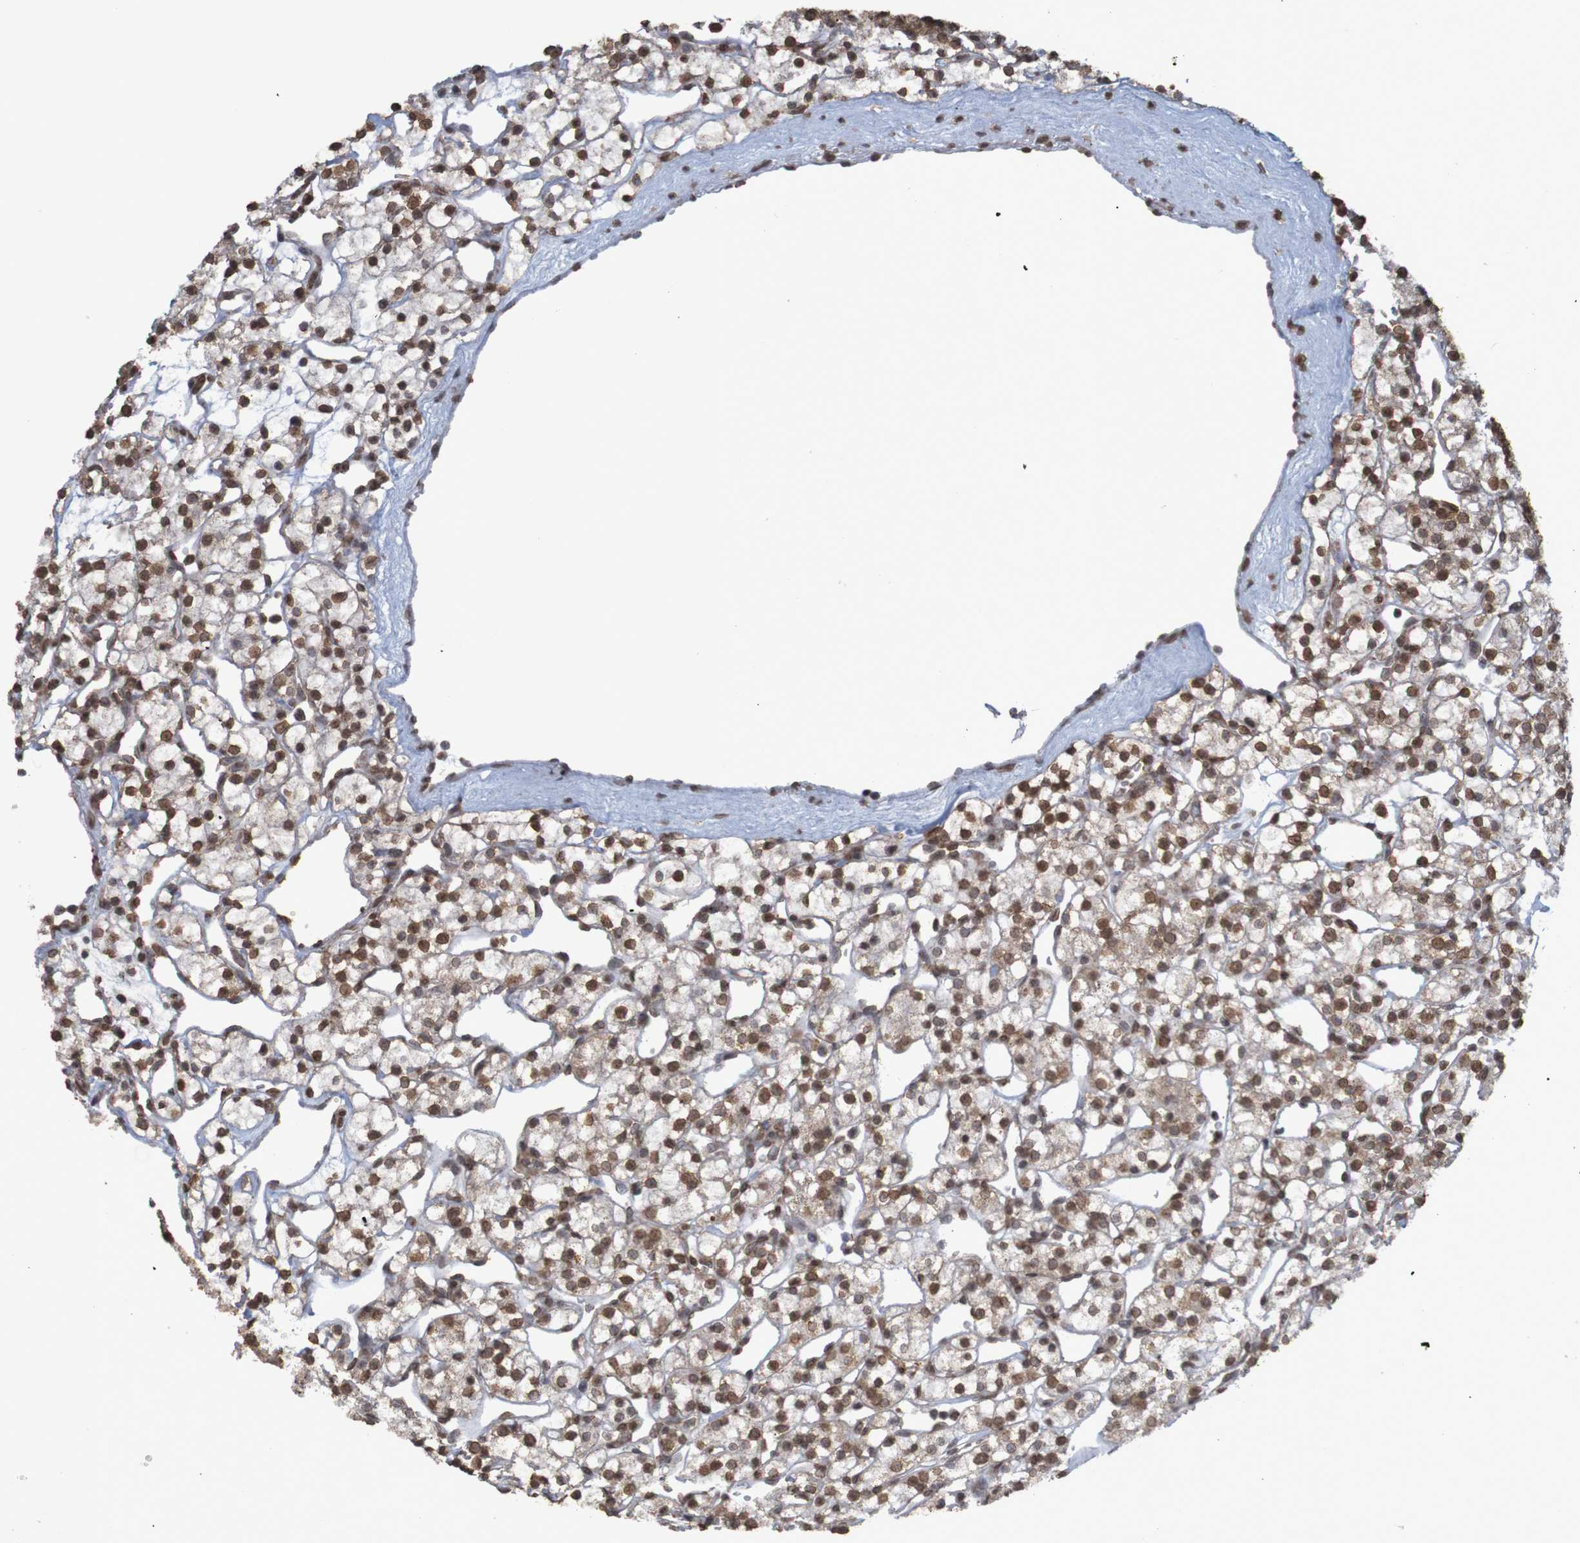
{"staining": {"intensity": "moderate", "quantity": ">75%", "location": "cytoplasmic/membranous,nuclear"}, "tissue": "renal cancer", "cell_type": "Tumor cells", "image_type": "cancer", "snomed": [{"axis": "morphology", "description": "Adenocarcinoma, NOS"}, {"axis": "topography", "description": "Kidney"}], "caption": "Protein staining displays moderate cytoplasmic/membranous and nuclear positivity in approximately >75% of tumor cells in renal cancer. Using DAB (brown) and hematoxylin (blue) stains, captured at high magnification using brightfield microscopy.", "gene": "GFI1", "patient": {"sex": "female", "age": 60}}